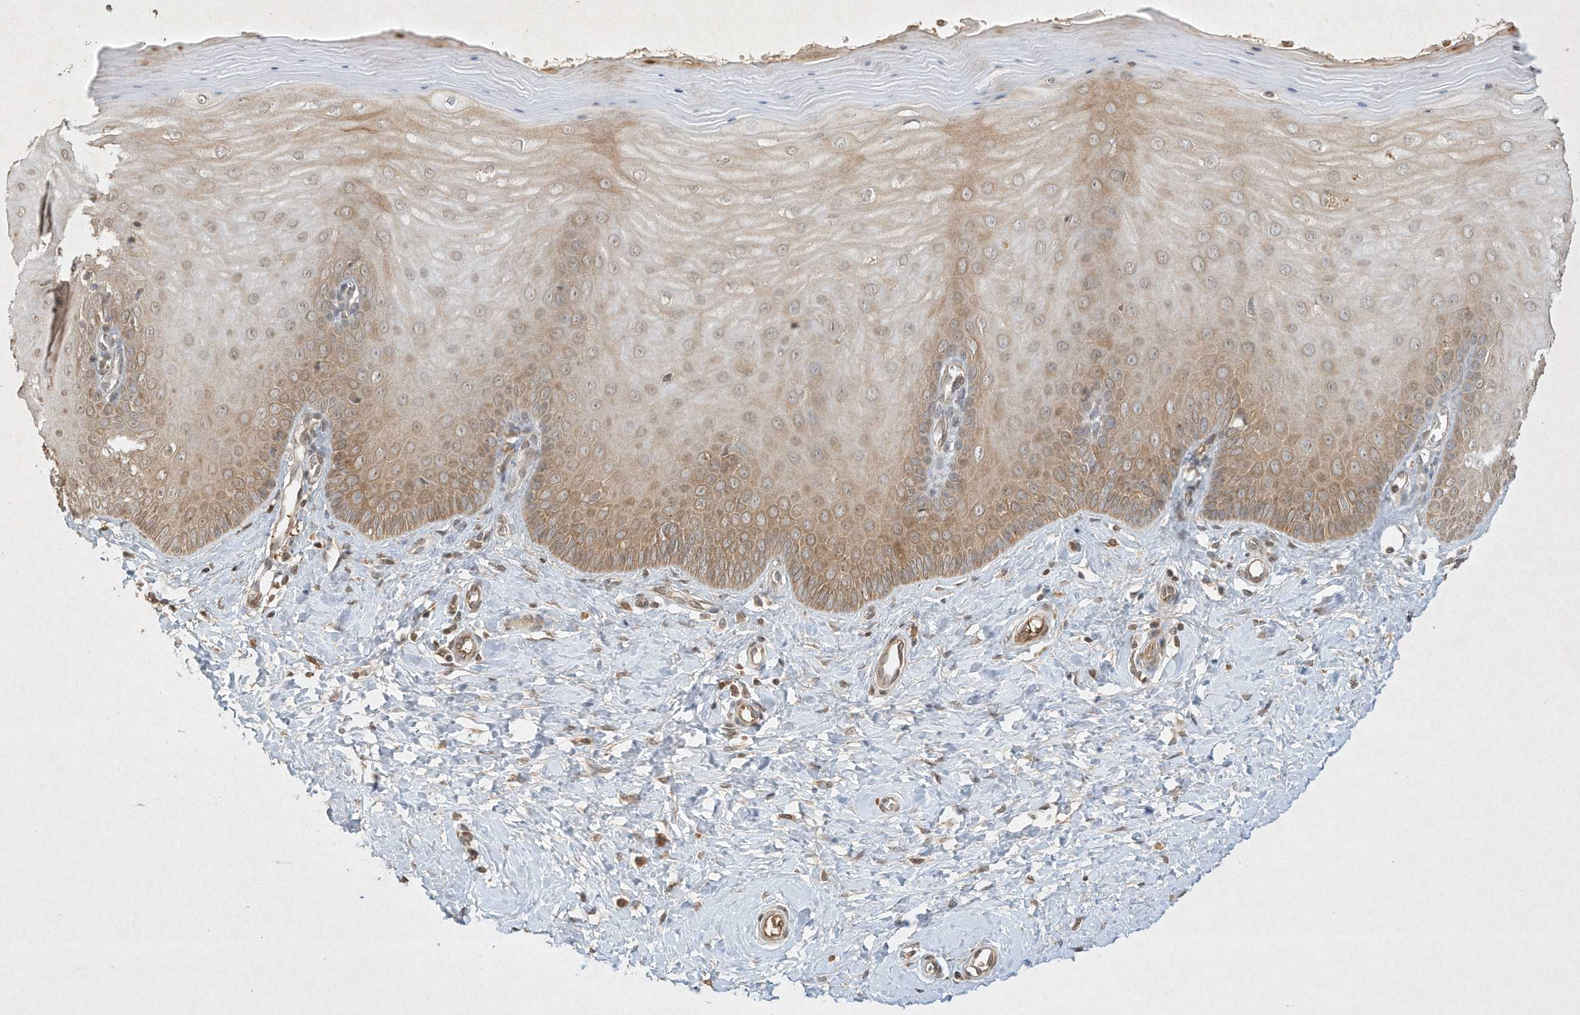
{"staining": {"intensity": "weak", "quantity": ">75%", "location": "cytoplasmic/membranous"}, "tissue": "cervix", "cell_type": "Glandular cells", "image_type": "normal", "snomed": [{"axis": "morphology", "description": "Normal tissue, NOS"}, {"axis": "topography", "description": "Cervix"}], "caption": "Protein expression analysis of benign human cervix reveals weak cytoplasmic/membranous staining in approximately >75% of glandular cells.", "gene": "BTRC", "patient": {"sex": "female", "age": 55}}